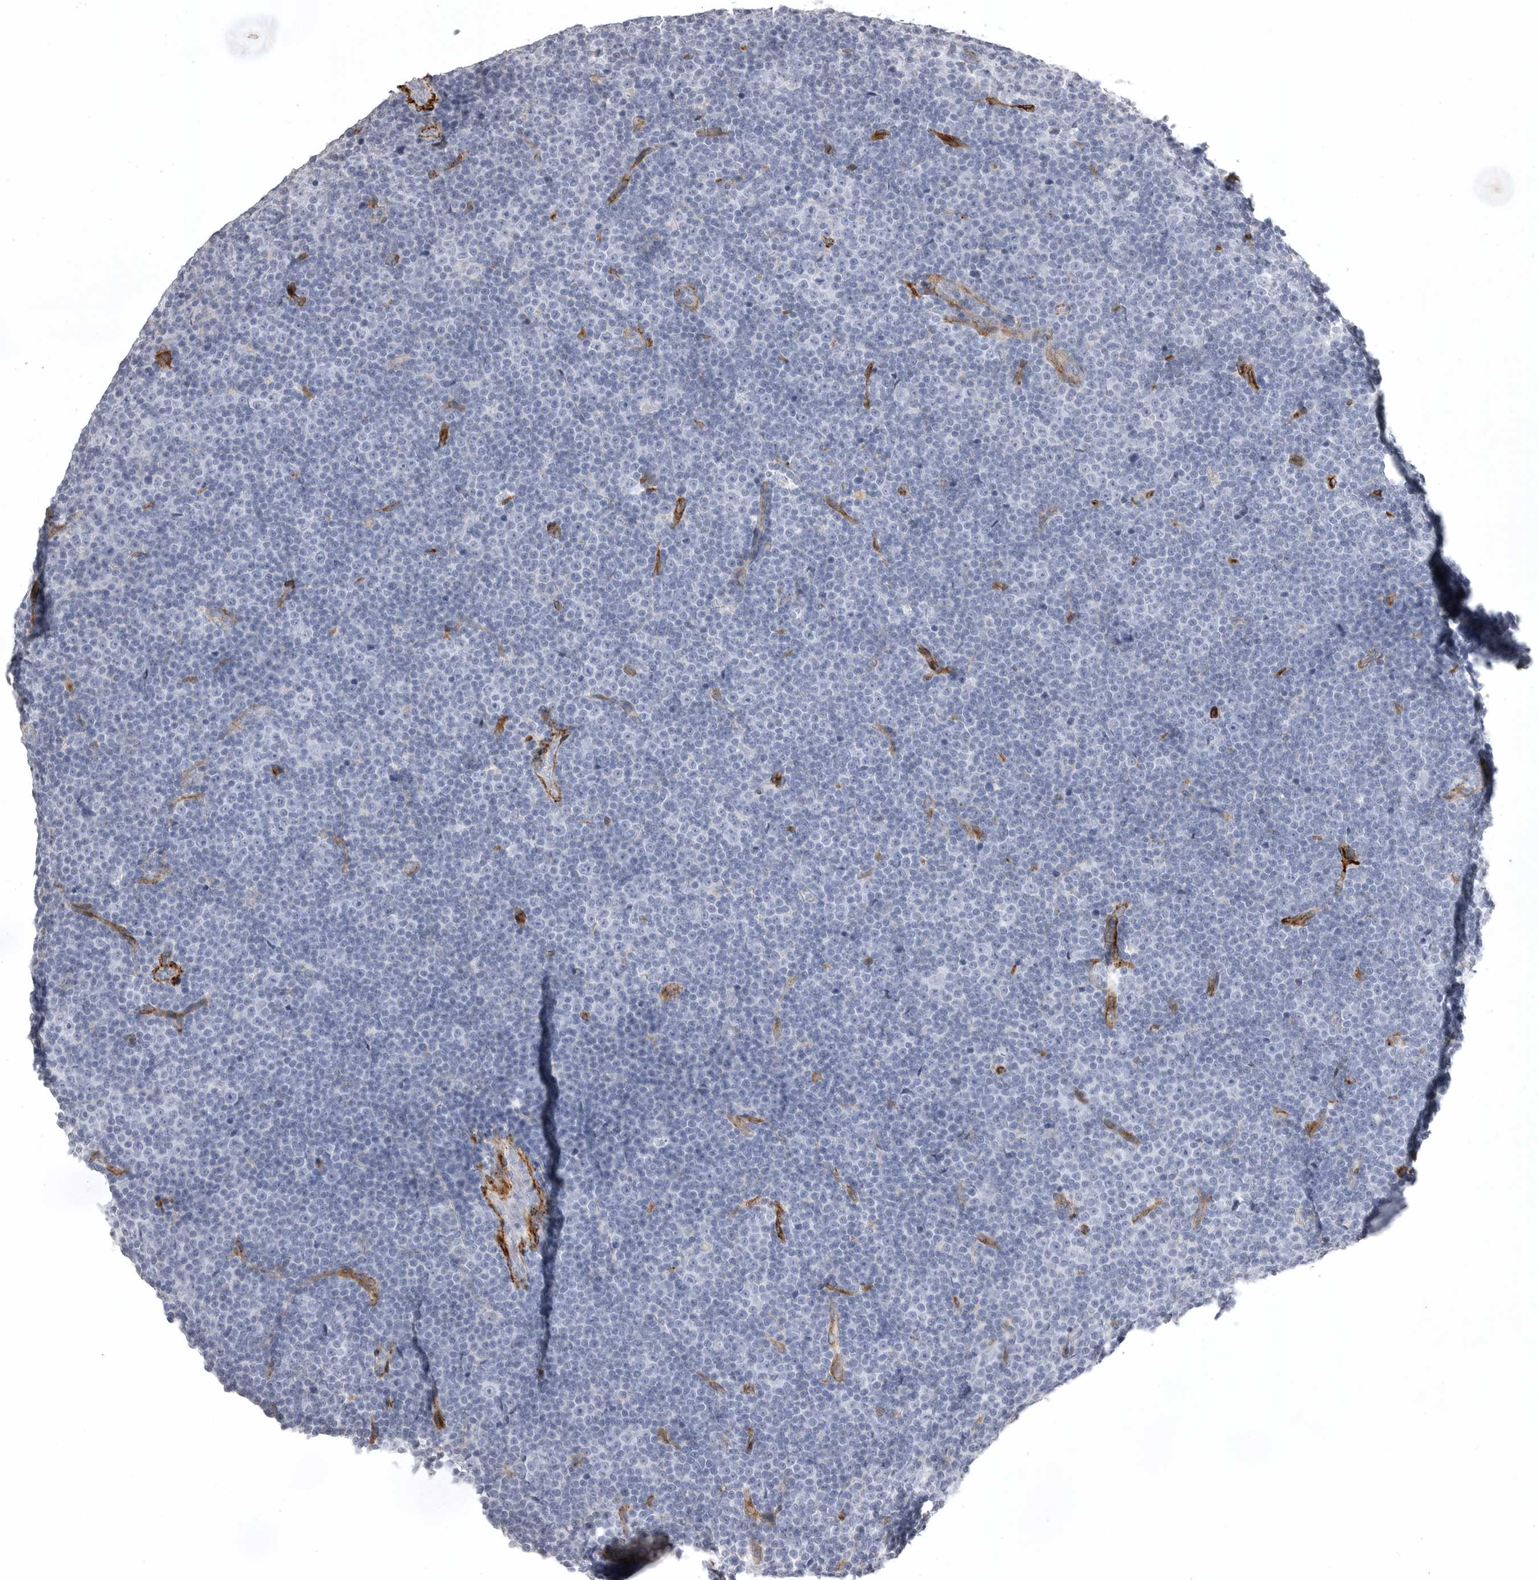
{"staining": {"intensity": "negative", "quantity": "none", "location": "none"}, "tissue": "lymphoma", "cell_type": "Tumor cells", "image_type": "cancer", "snomed": [{"axis": "morphology", "description": "Malignant lymphoma, non-Hodgkin's type, Low grade"}, {"axis": "topography", "description": "Lymph node"}], "caption": "An image of low-grade malignant lymphoma, non-Hodgkin's type stained for a protein displays no brown staining in tumor cells.", "gene": "AOC3", "patient": {"sex": "female", "age": 67}}